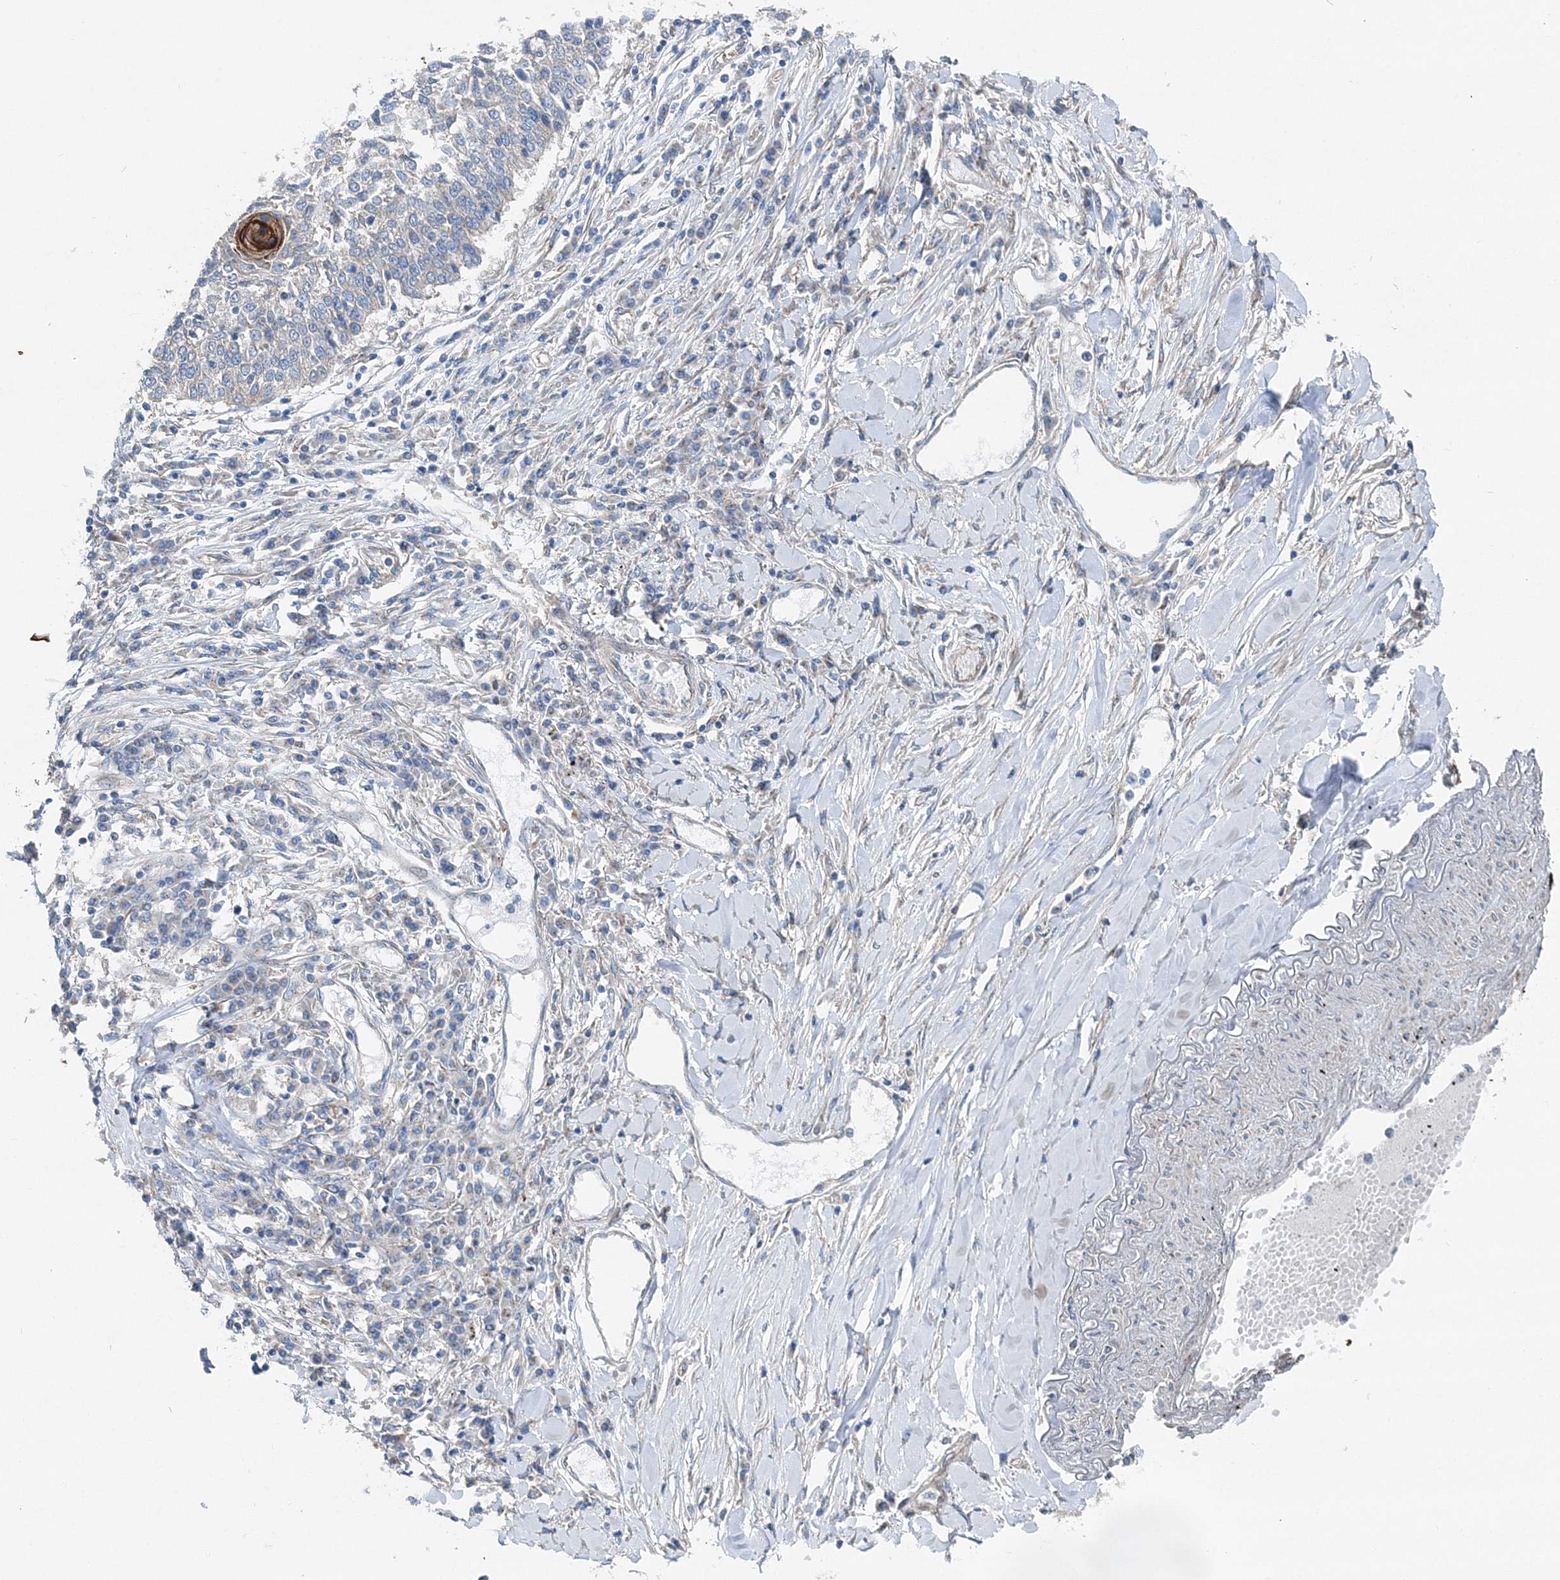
{"staining": {"intensity": "negative", "quantity": "none", "location": "none"}, "tissue": "lung cancer", "cell_type": "Tumor cells", "image_type": "cancer", "snomed": [{"axis": "morphology", "description": "Normal tissue, NOS"}, {"axis": "morphology", "description": "Squamous cell carcinoma, NOS"}, {"axis": "topography", "description": "Cartilage tissue"}, {"axis": "topography", "description": "Bronchus"}, {"axis": "topography", "description": "Lung"}, {"axis": "topography", "description": "Peripheral nerve tissue"}], "caption": "Immunohistochemical staining of human lung cancer (squamous cell carcinoma) displays no significant positivity in tumor cells.", "gene": "MPHOSPH9", "patient": {"sex": "female", "age": 49}}